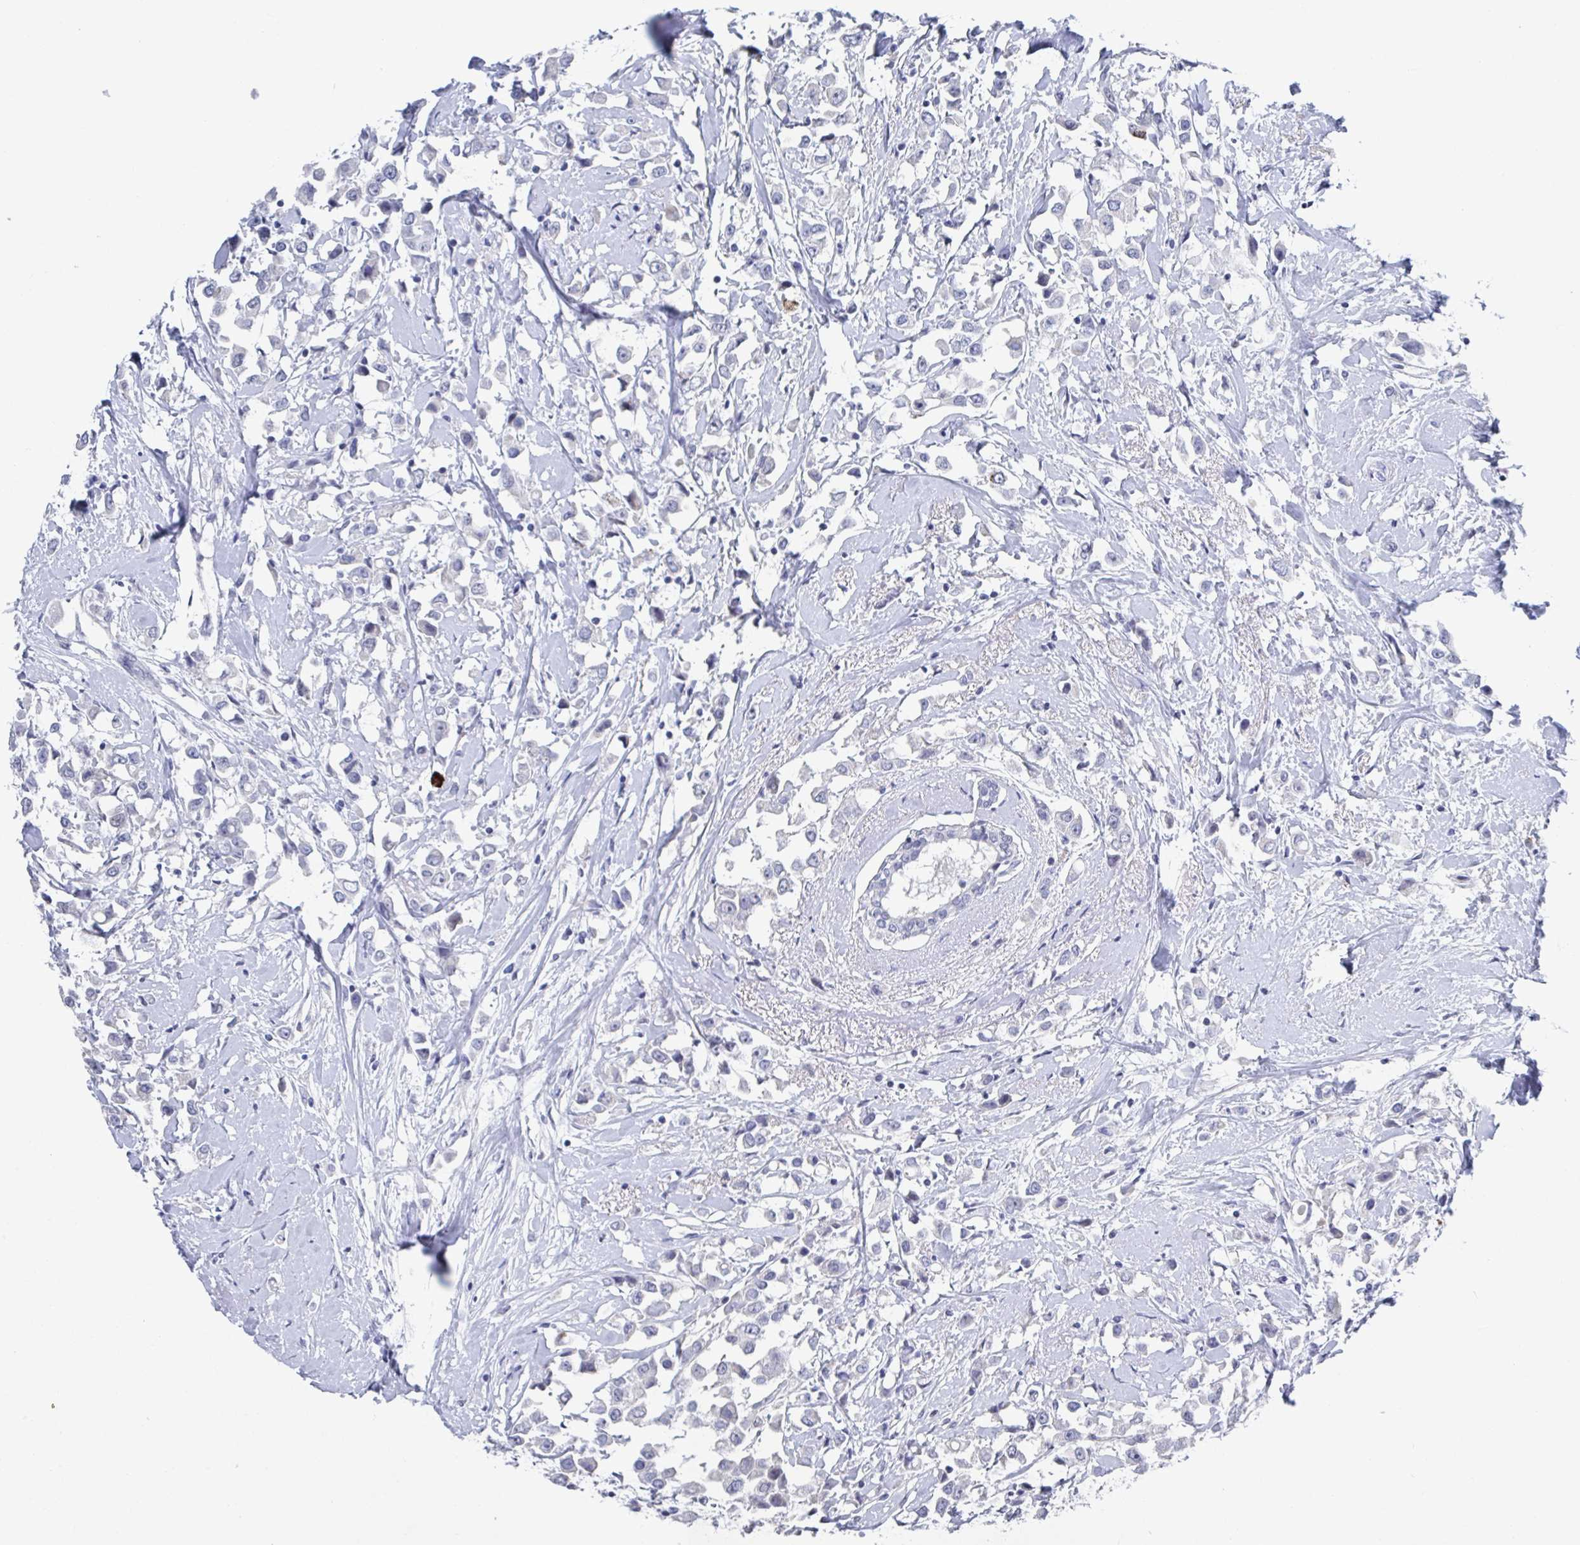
{"staining": {"intensity": "negative", "quantity": "none", "location": "none"}, "tissue": "breast cancer", "cell_type": "Tumor cells", "image_type": "cancer", "snomed": [{"axis": "morphology", "description": "Duct carcinoma"}, {"axis": "topography", "description": "Breast"}], "caption": "Immunohistochemical staining of breast intraductal carcinoma demonstrates no significant expression in tumor cells.", "gene": "CAMKV", "patient": {"sex": "female", "age": 61}}